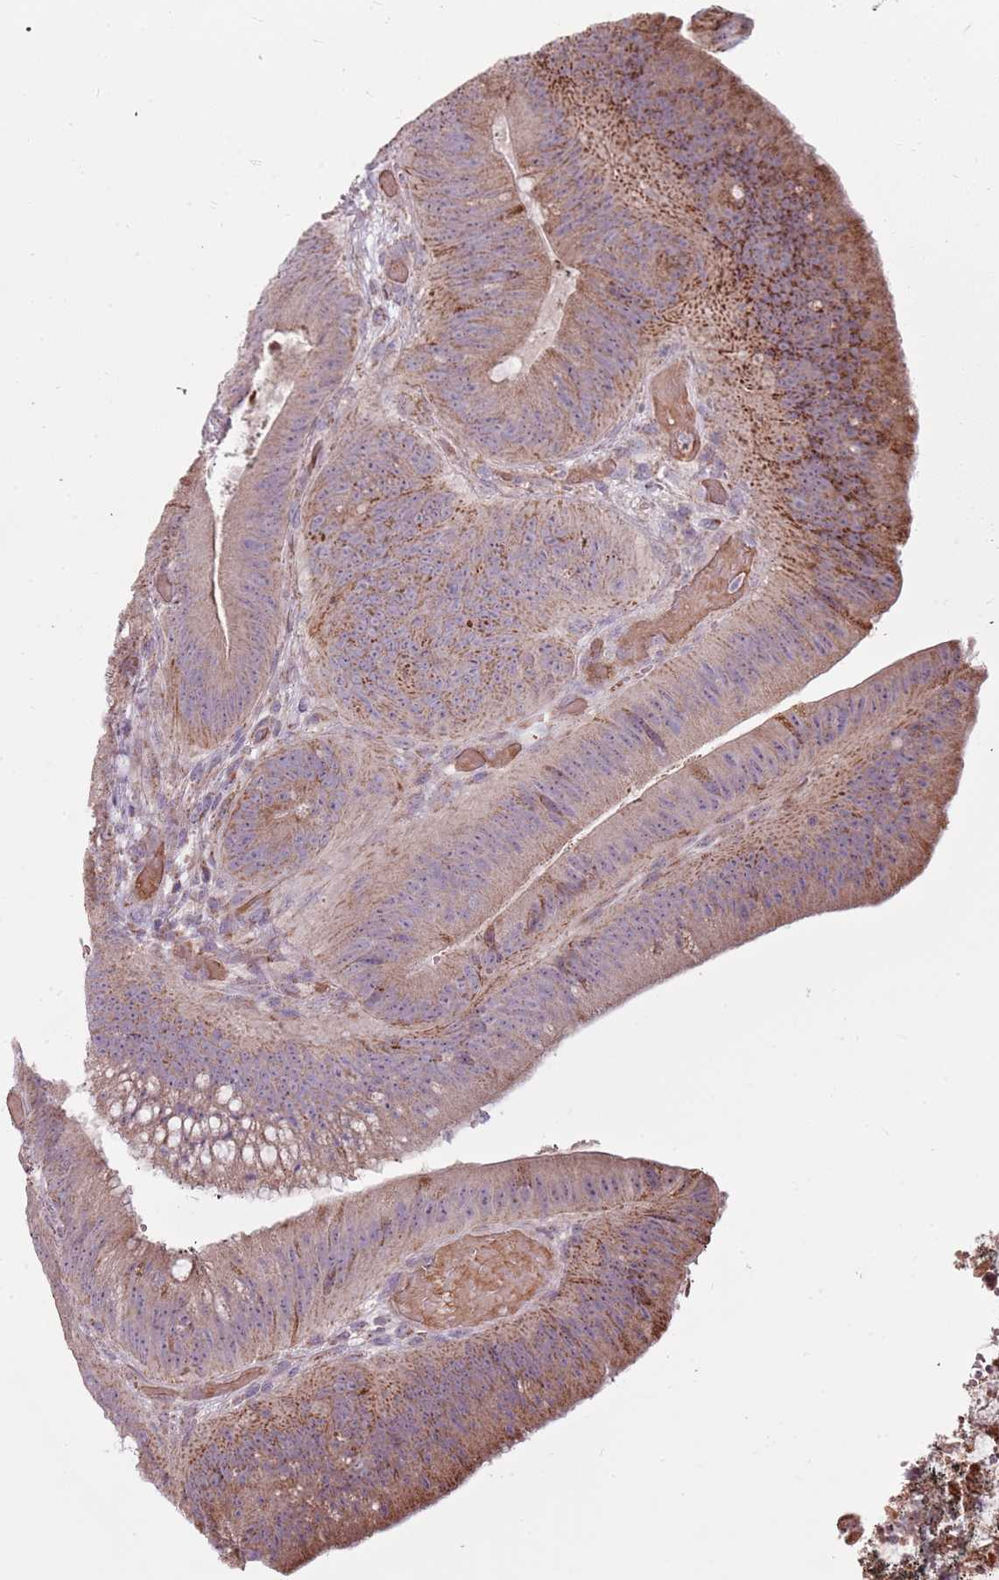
{"staining": {"intensity": "moderate", "quantity": ">75%", "location": "cytoplasmic/membranous"}, "tissue": "colorectal cancer", "cell_type": "Tumor cells", "image_type": "cancer", "snomed": [{"axis": "morphology", "description": "Adenocarcinoma, NOS"}, {"axis": "topography", "description": "Colon"}], "caption": "A medium amount of moderate cytoplasmic/membranous expression is seen in about >75% of tumor cells in colorectal cancer tissue.", "gene": "ZNF530", "patient": {"sex": "female", "age": 43}}